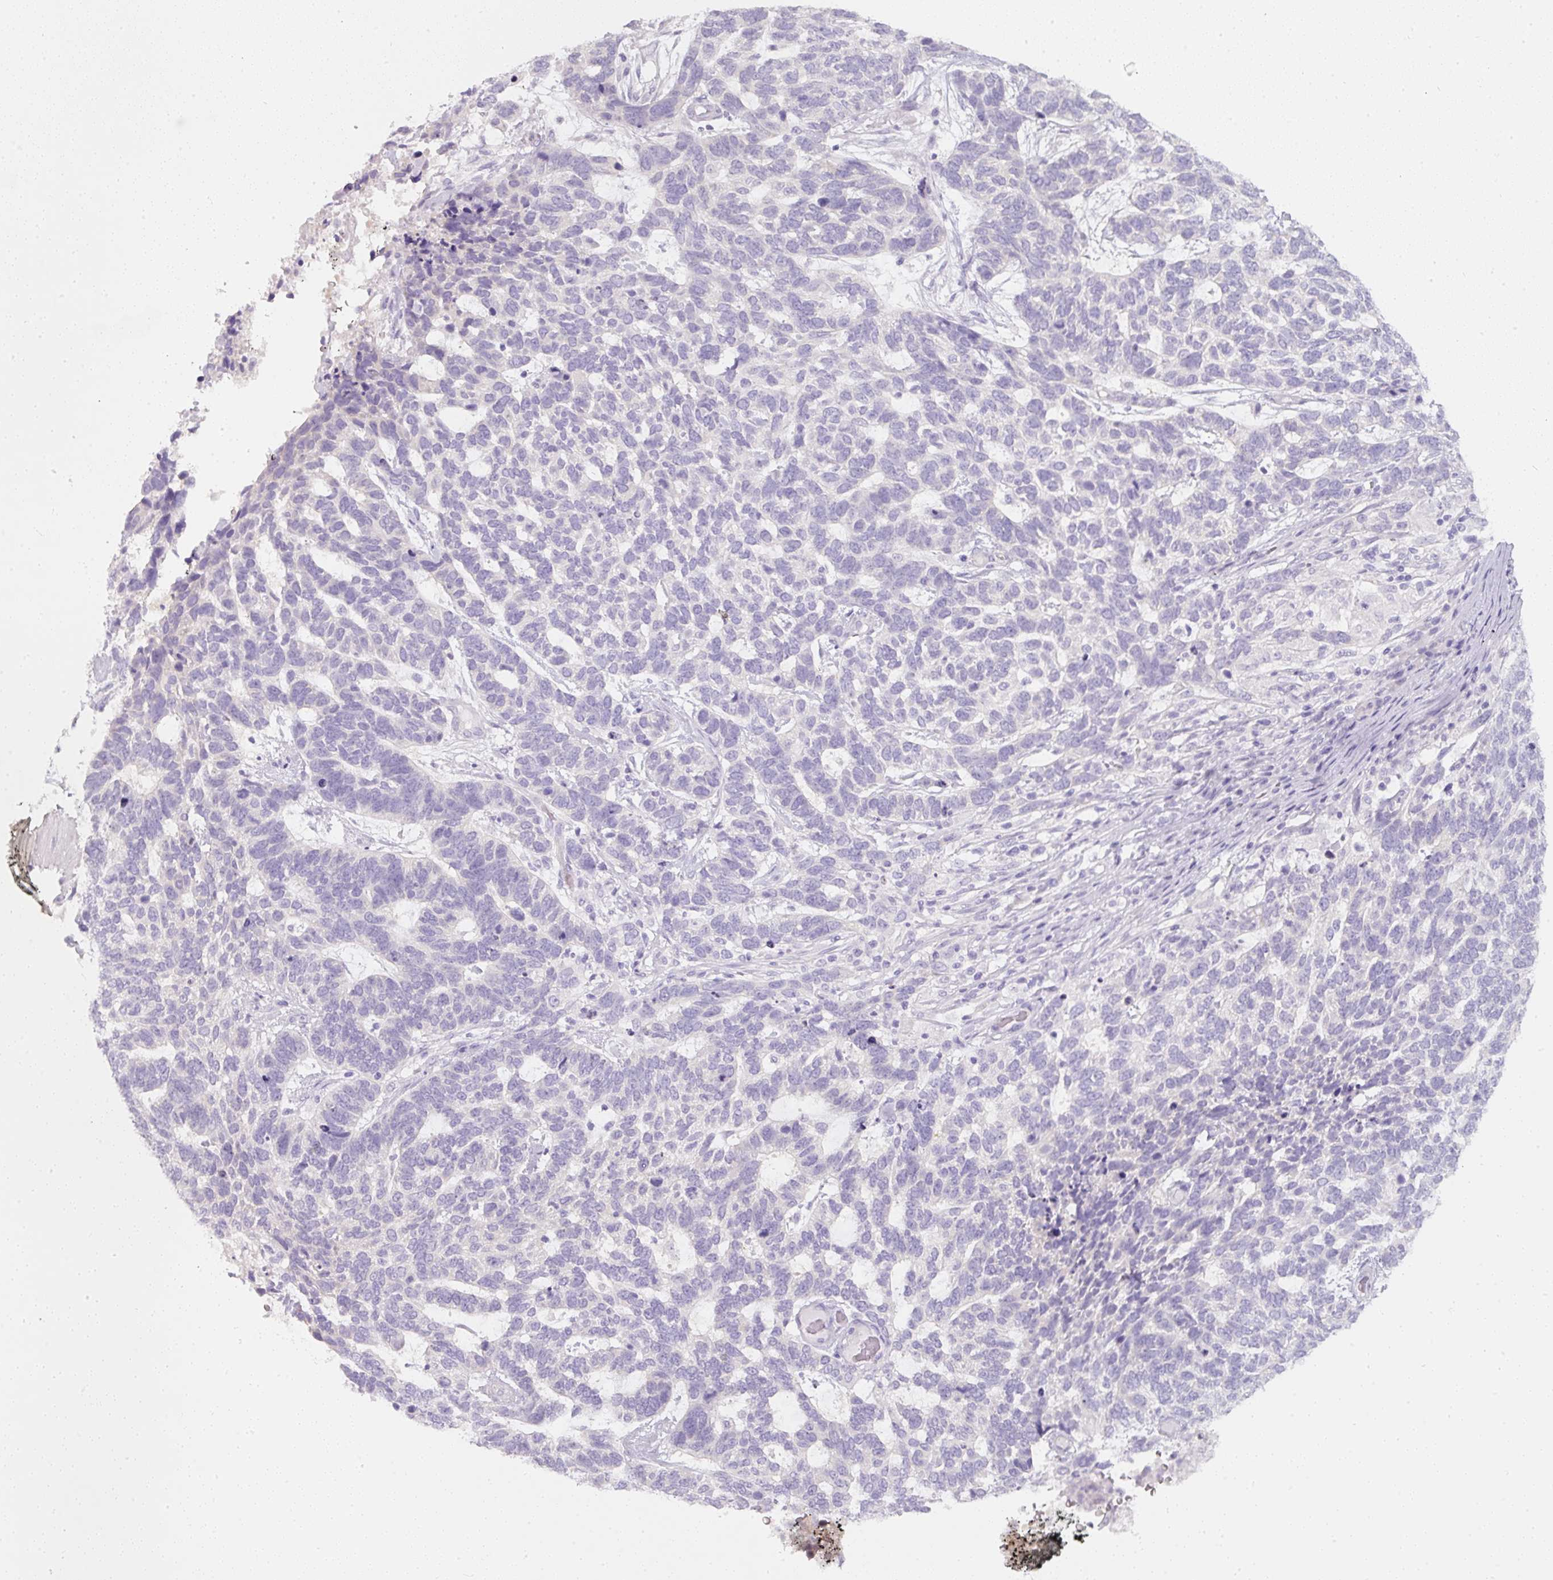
{"staining": {"intensity": "negative", "quantity": "none", "location": "none"}, "tissue": "skin cancer", "cell_type": "Tumor cells", "image_type": "cancer", "snomed": [{"axis": "morphology", "description": "Basal cell carcinoma"}, {"axis": "topography", "description": "Skin"}], "caption": "IHC histopathology image of neoplastic tissue: skin basal cell carcinoma stained with DAB (3,3'-diaminobenzidine) shows no significant protein expression in tumor cells.", "gene": "SLC2A2", "patient": {"sex": "female", "age": 65}}